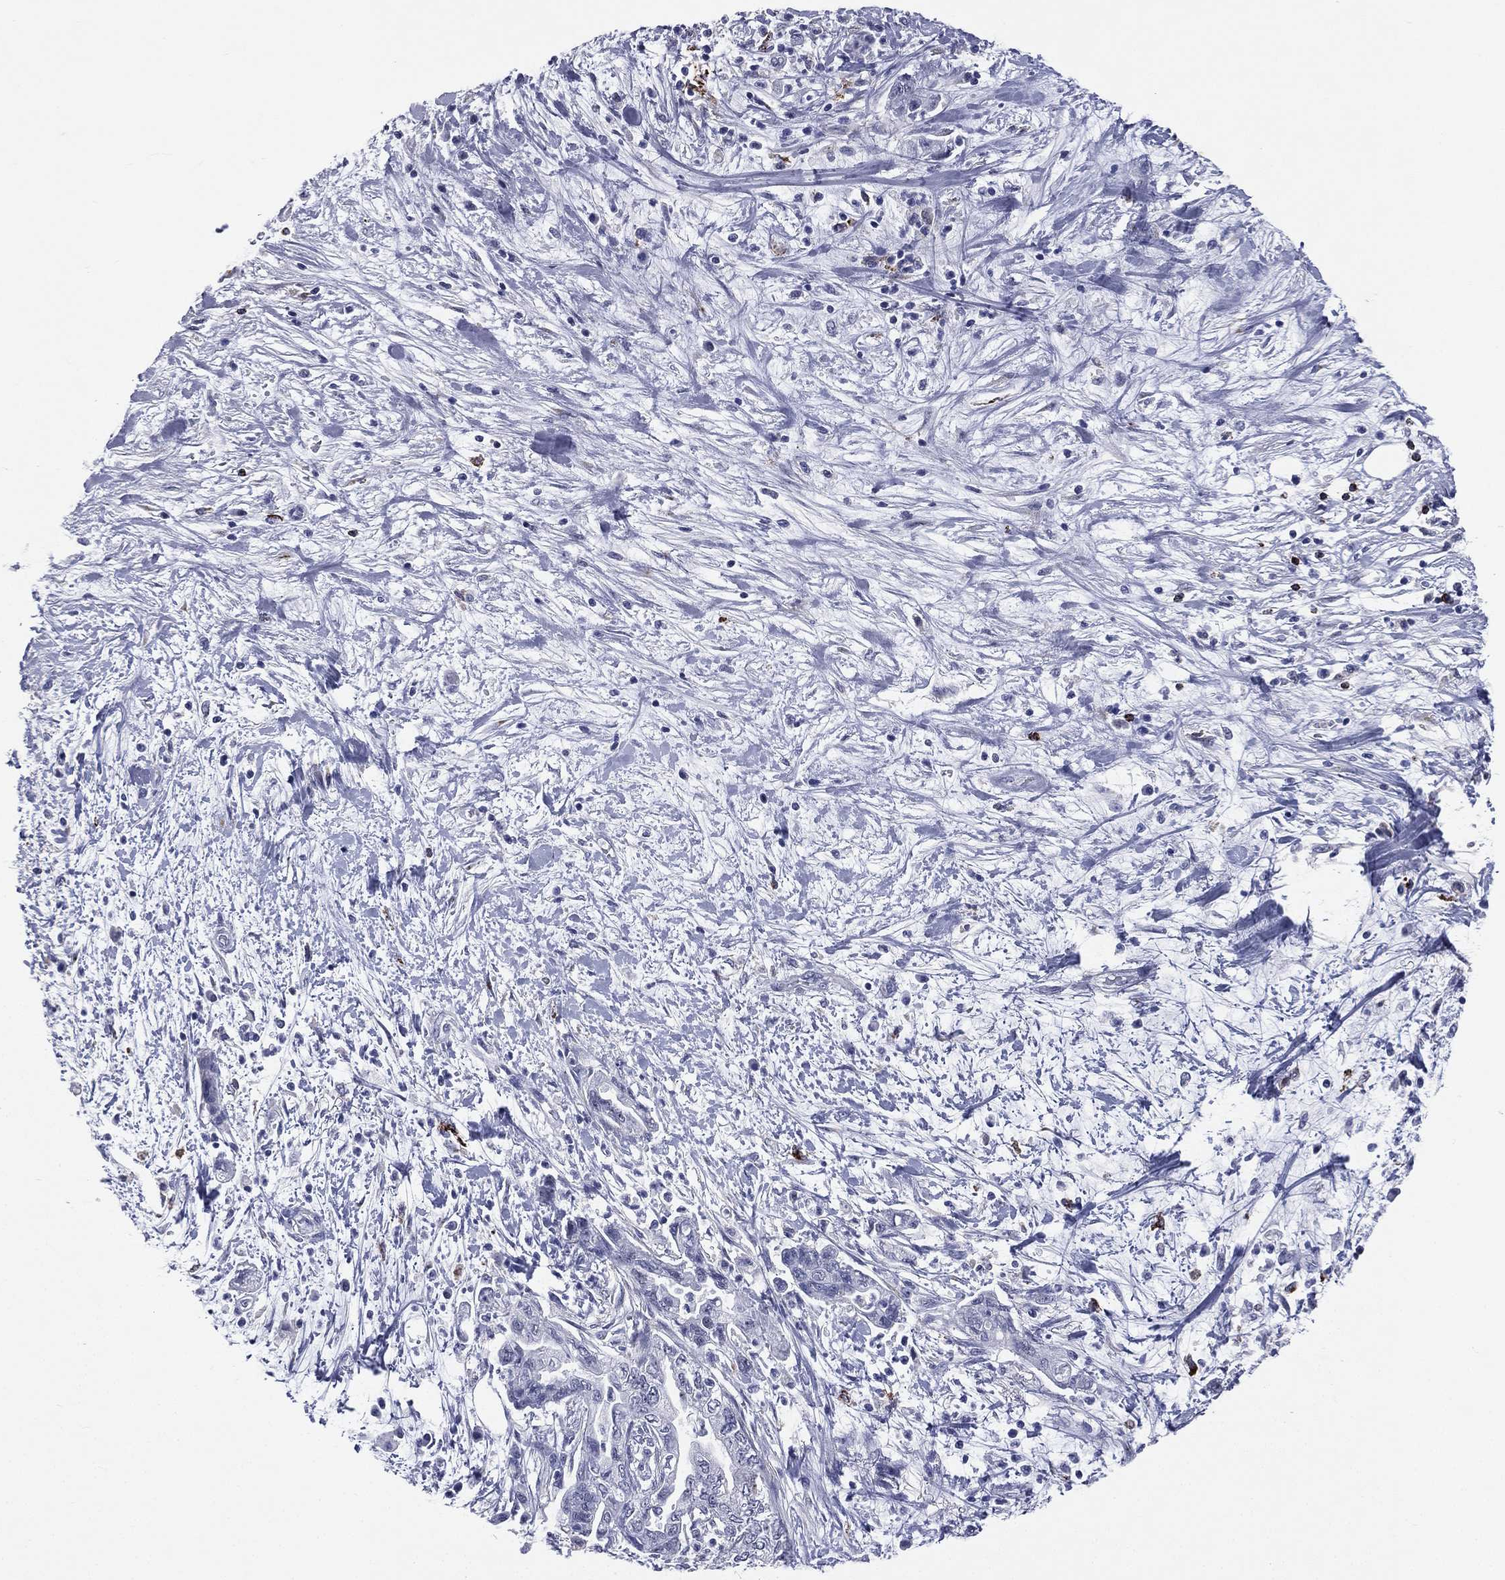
{"staining": {"intensity": "negative", "quantity": "none", "location": "none"}, "tissue": "pancreatic cancer", "cell_type": "Tumor cells", "image_type": "cancer", "snomed": [{"axis": "morphology", "description": "Adenocarcinoma, NOS"}, {"axis": "topography", "description": "Pancreas"}], "caption": "High magnification brightfield microscopy of pancreatic cancer (adenocarcinoma) stained with DAB (brown) and counterstained with hematoxylin (blue): tumor cells show no significant expression.", "gene": "HLA-DOA", "patient": {"sex": "female", "age": 73}}